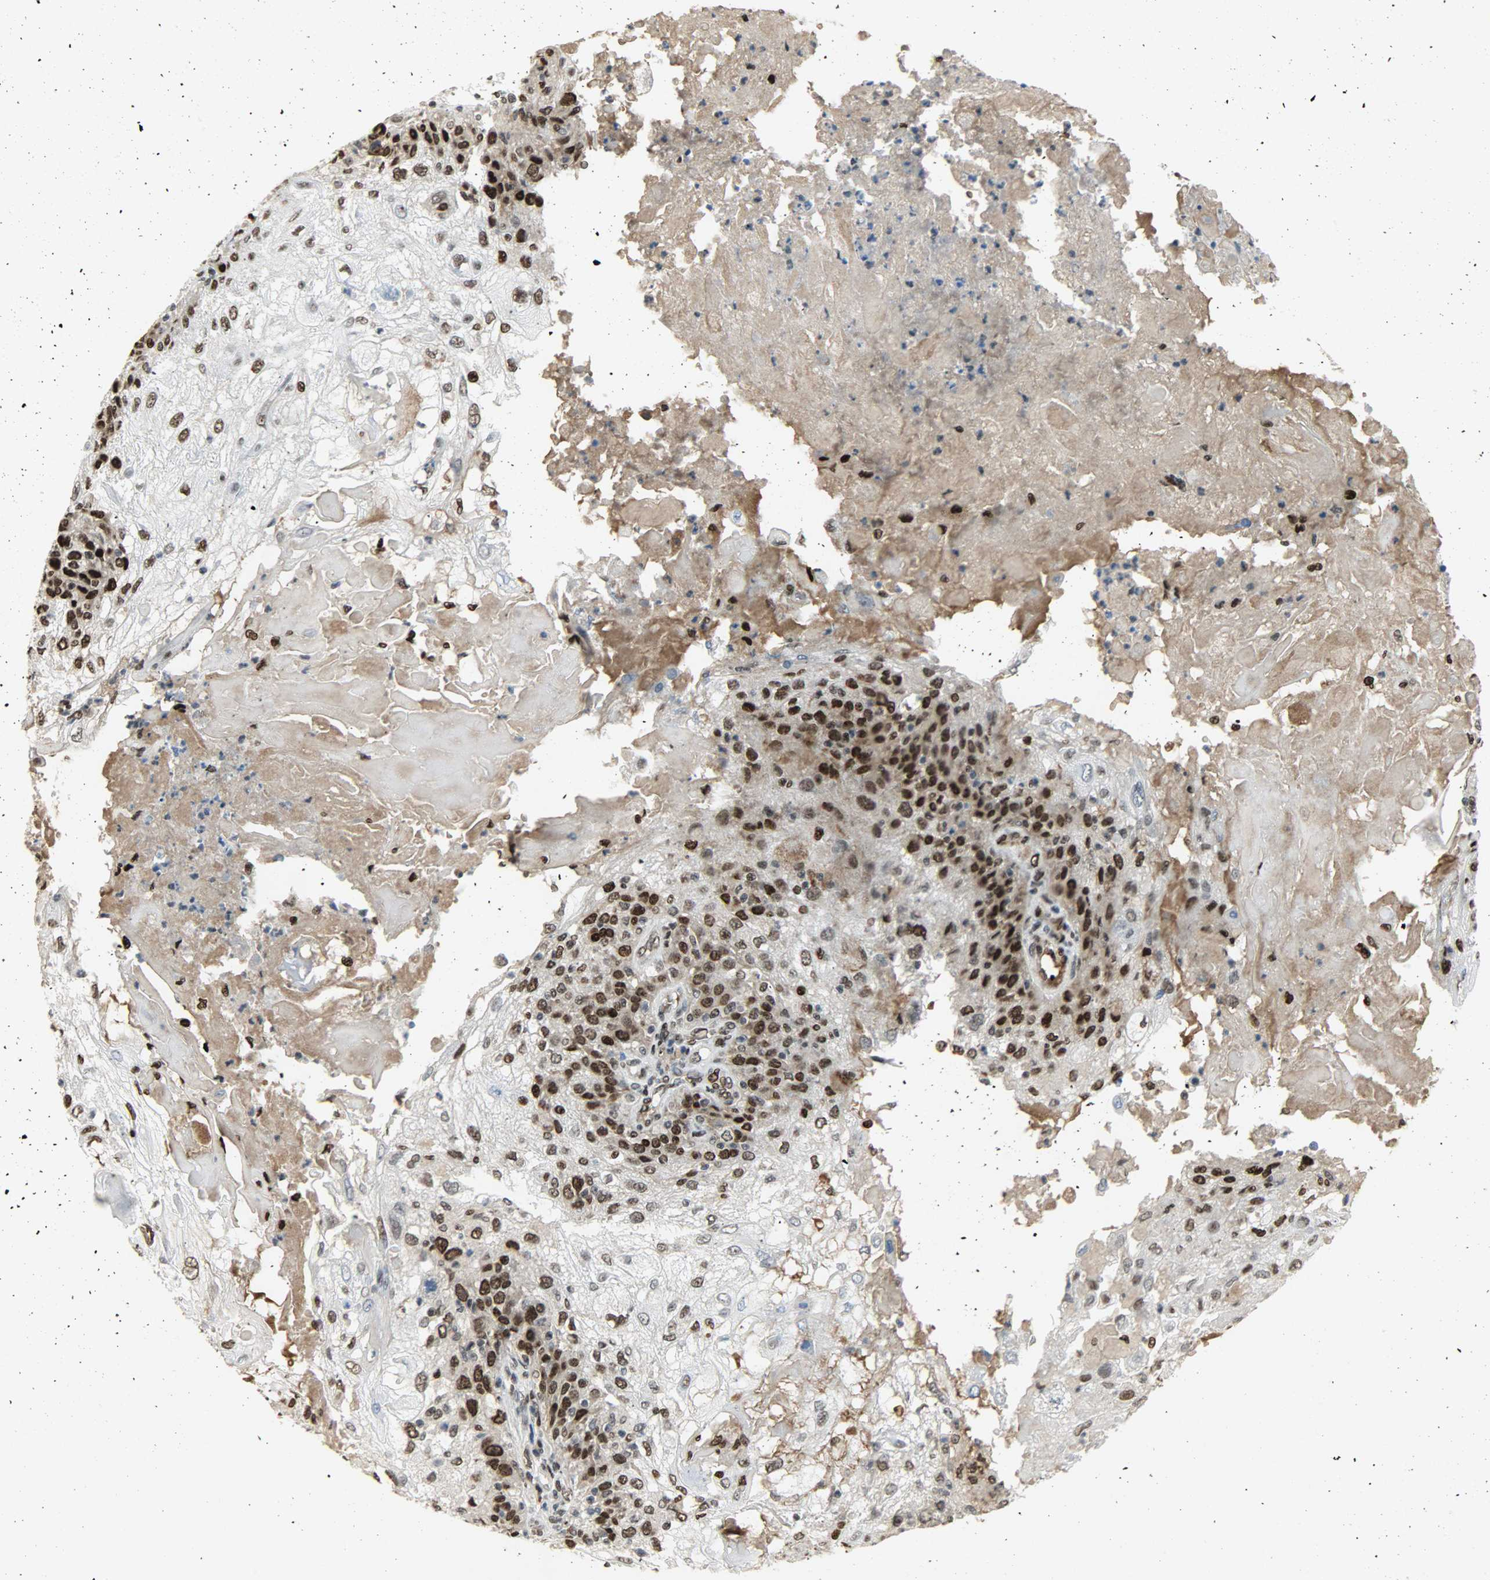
{"staining": {"intensity": "strong", "quantity": "25%-75%", "location": "cytoplasmic/membranous,nuclear"}, "tissue": "skin cancer", "cell_type": "Tumor cells", "image_type": "cancer", "snomed": [{"axis": "morphology", "description": "Normal tissue, NOS"}, {"axis": "morphology", "description": "Squamous cell carcinoma, NOS"}, {"axis": "topography", "description": "Skin"}], "caption": "Protein analysis of skin cancer tissue reveals strong cytoplasmic/membranous and nuclear staining in about 25%-75% of tumor cells.", "gene": "SNAI1", "patient": {"sex": "female", "age": 83}}